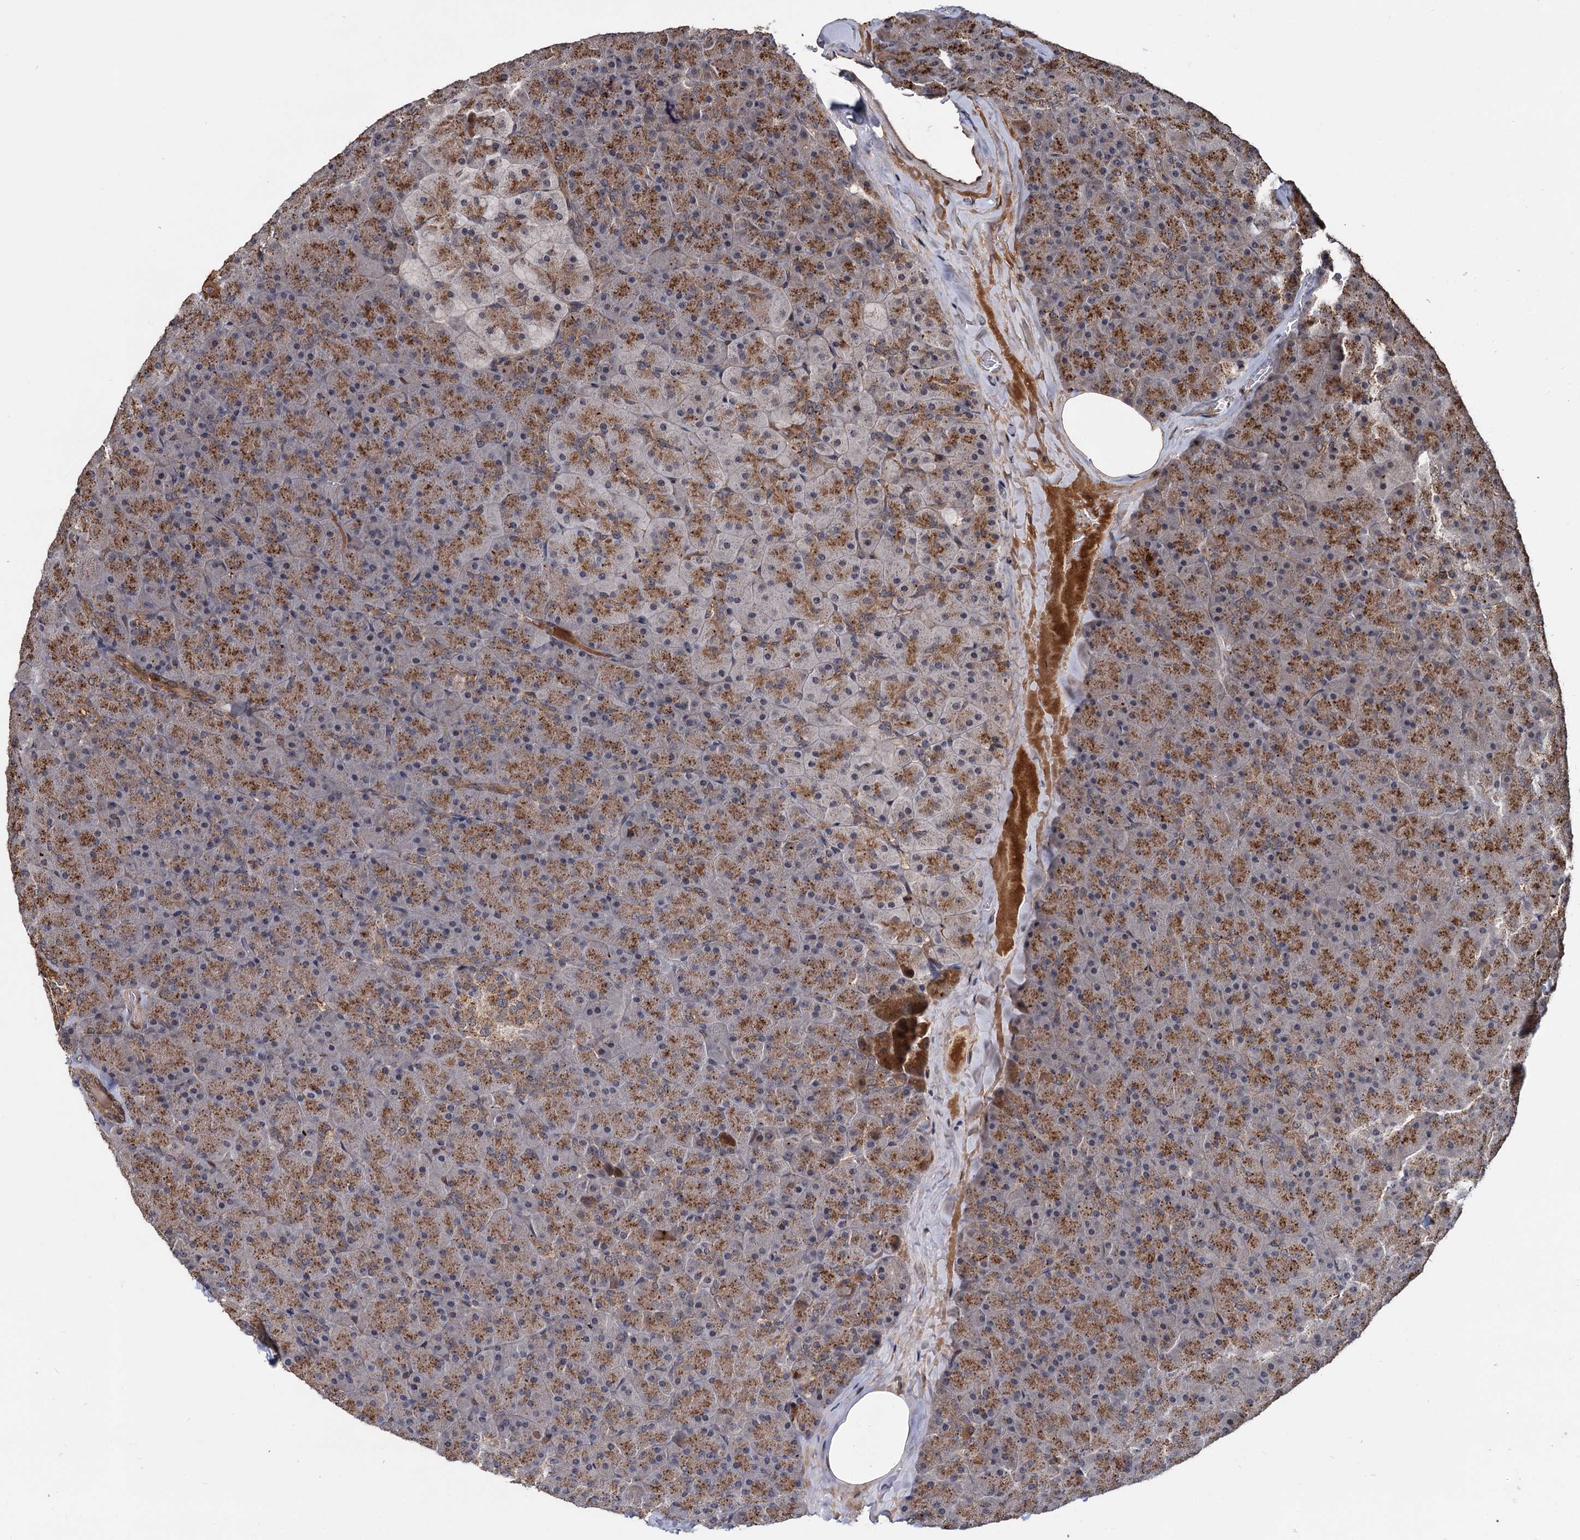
{"staining": {"intensity": "moderate", "quantity": ">75%", "location": "cytoplasmic/membranous"}, "tissue": "pancreas", "cell_type": "Exocrine glandular cells", "image_type": "normal", "snomed": [{"axis": "morphology", "description": "Normal tissue, NOS"}, {"axis": "topography", "description": "Pancreas"}], "caption": "Moderate cytoplasmic/membranous staining for a protein is appreciated in about >75% of exocrine glandular cells of benign pancreas using immunohistochemistry.", "gene": "CEP192", "patient": {"sex": "male", "age": 36}}